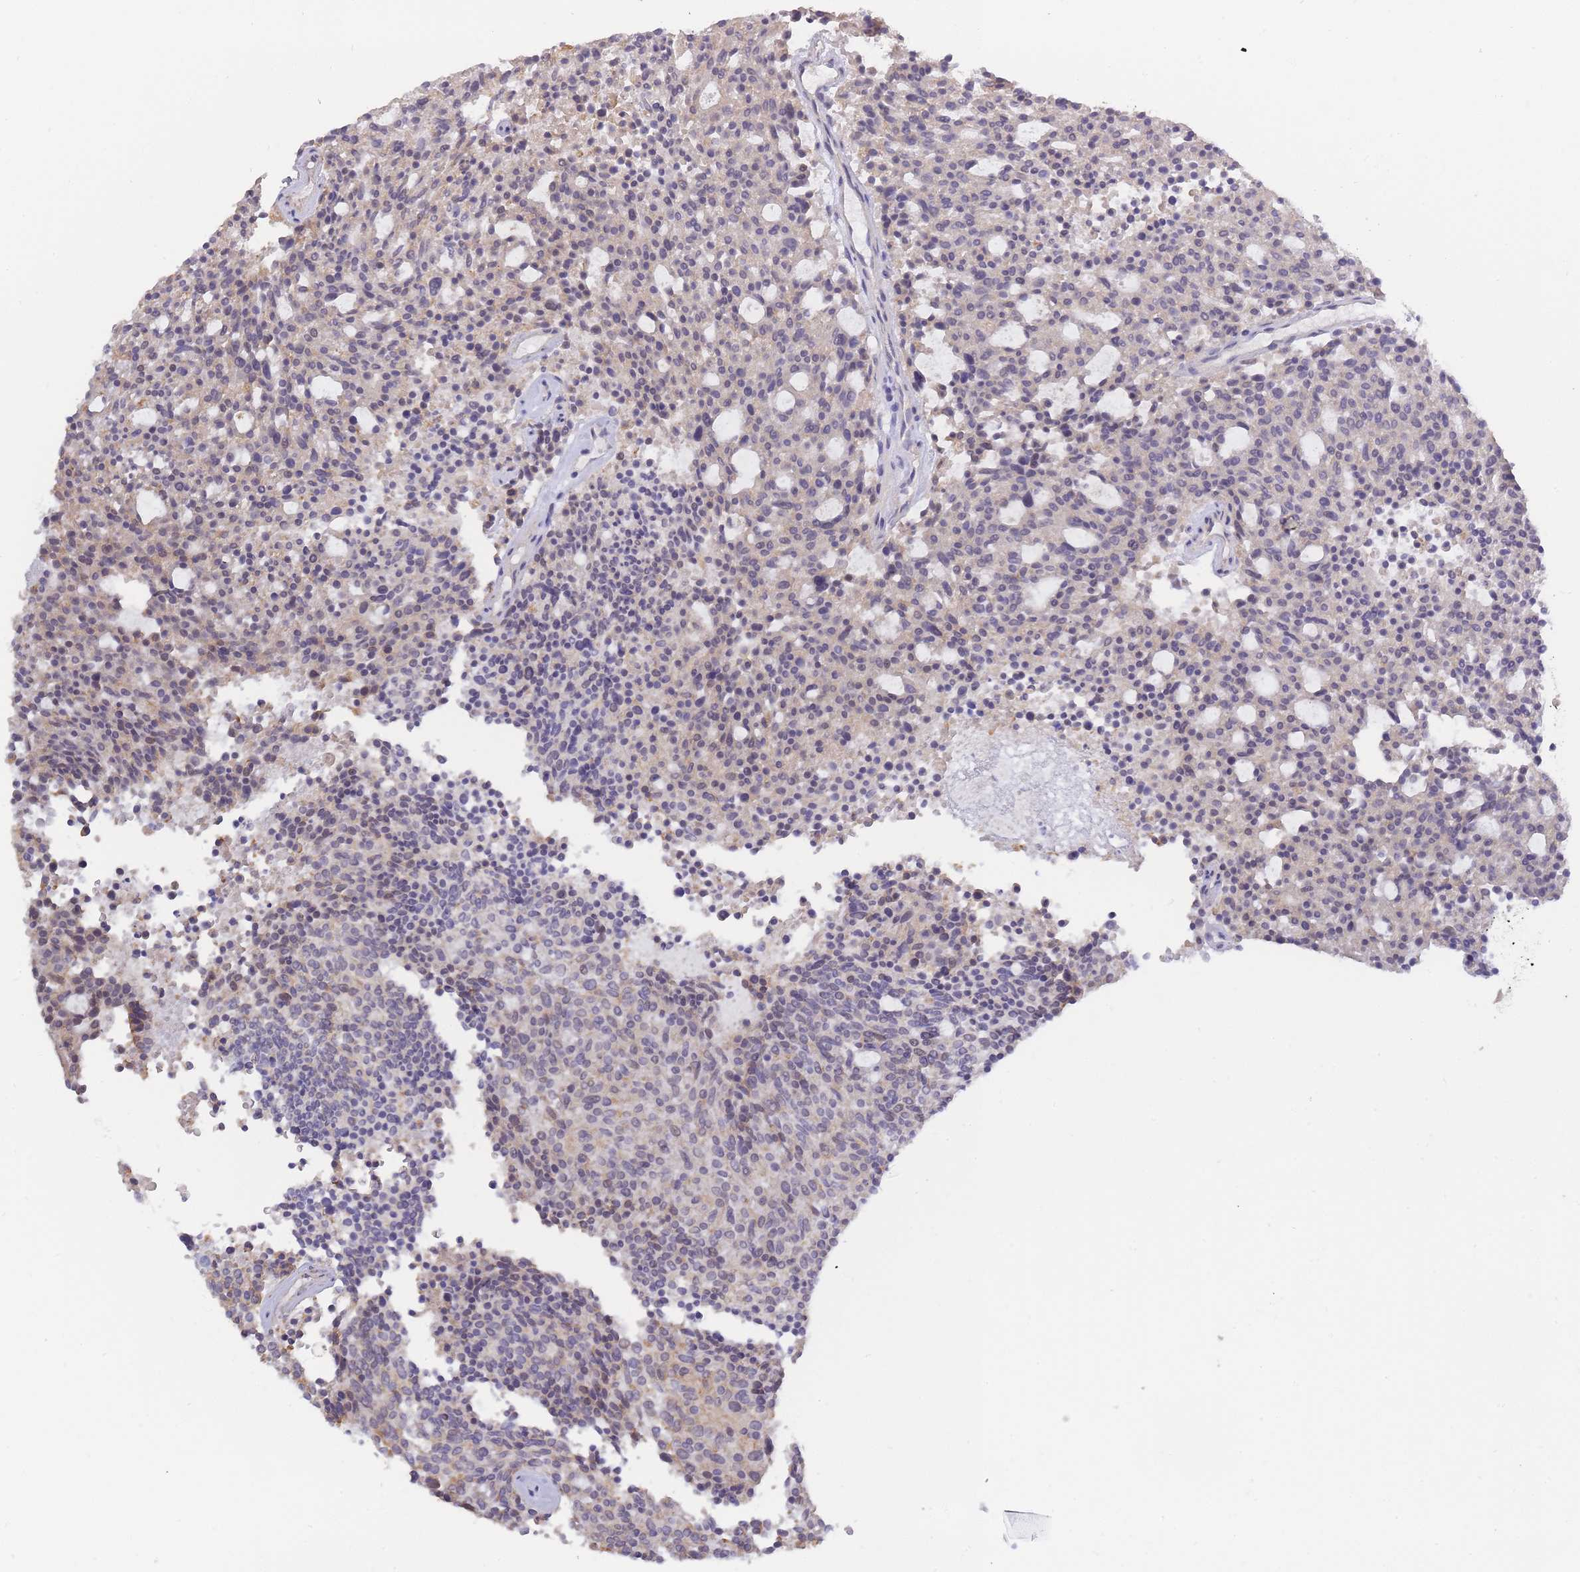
{"staining": {"intensity": "negative", "quantity": "none", "location": "none"}, "tissue": "carcinoid", "cell_type": "Tumor cells", "image_type": "cancer", "snomed": [{"axis": "morphology", "description": "Carcinoid, malignant, NOS"}, {"axis": "topography", "description": "Pancreas"}], "caption": "Carcinoid (malignant) was stained to show a protein in brown. There is no significant expression in tumor cells.", "gene": "C19orf25", "patient": {"sex": "female", "age": 54}}